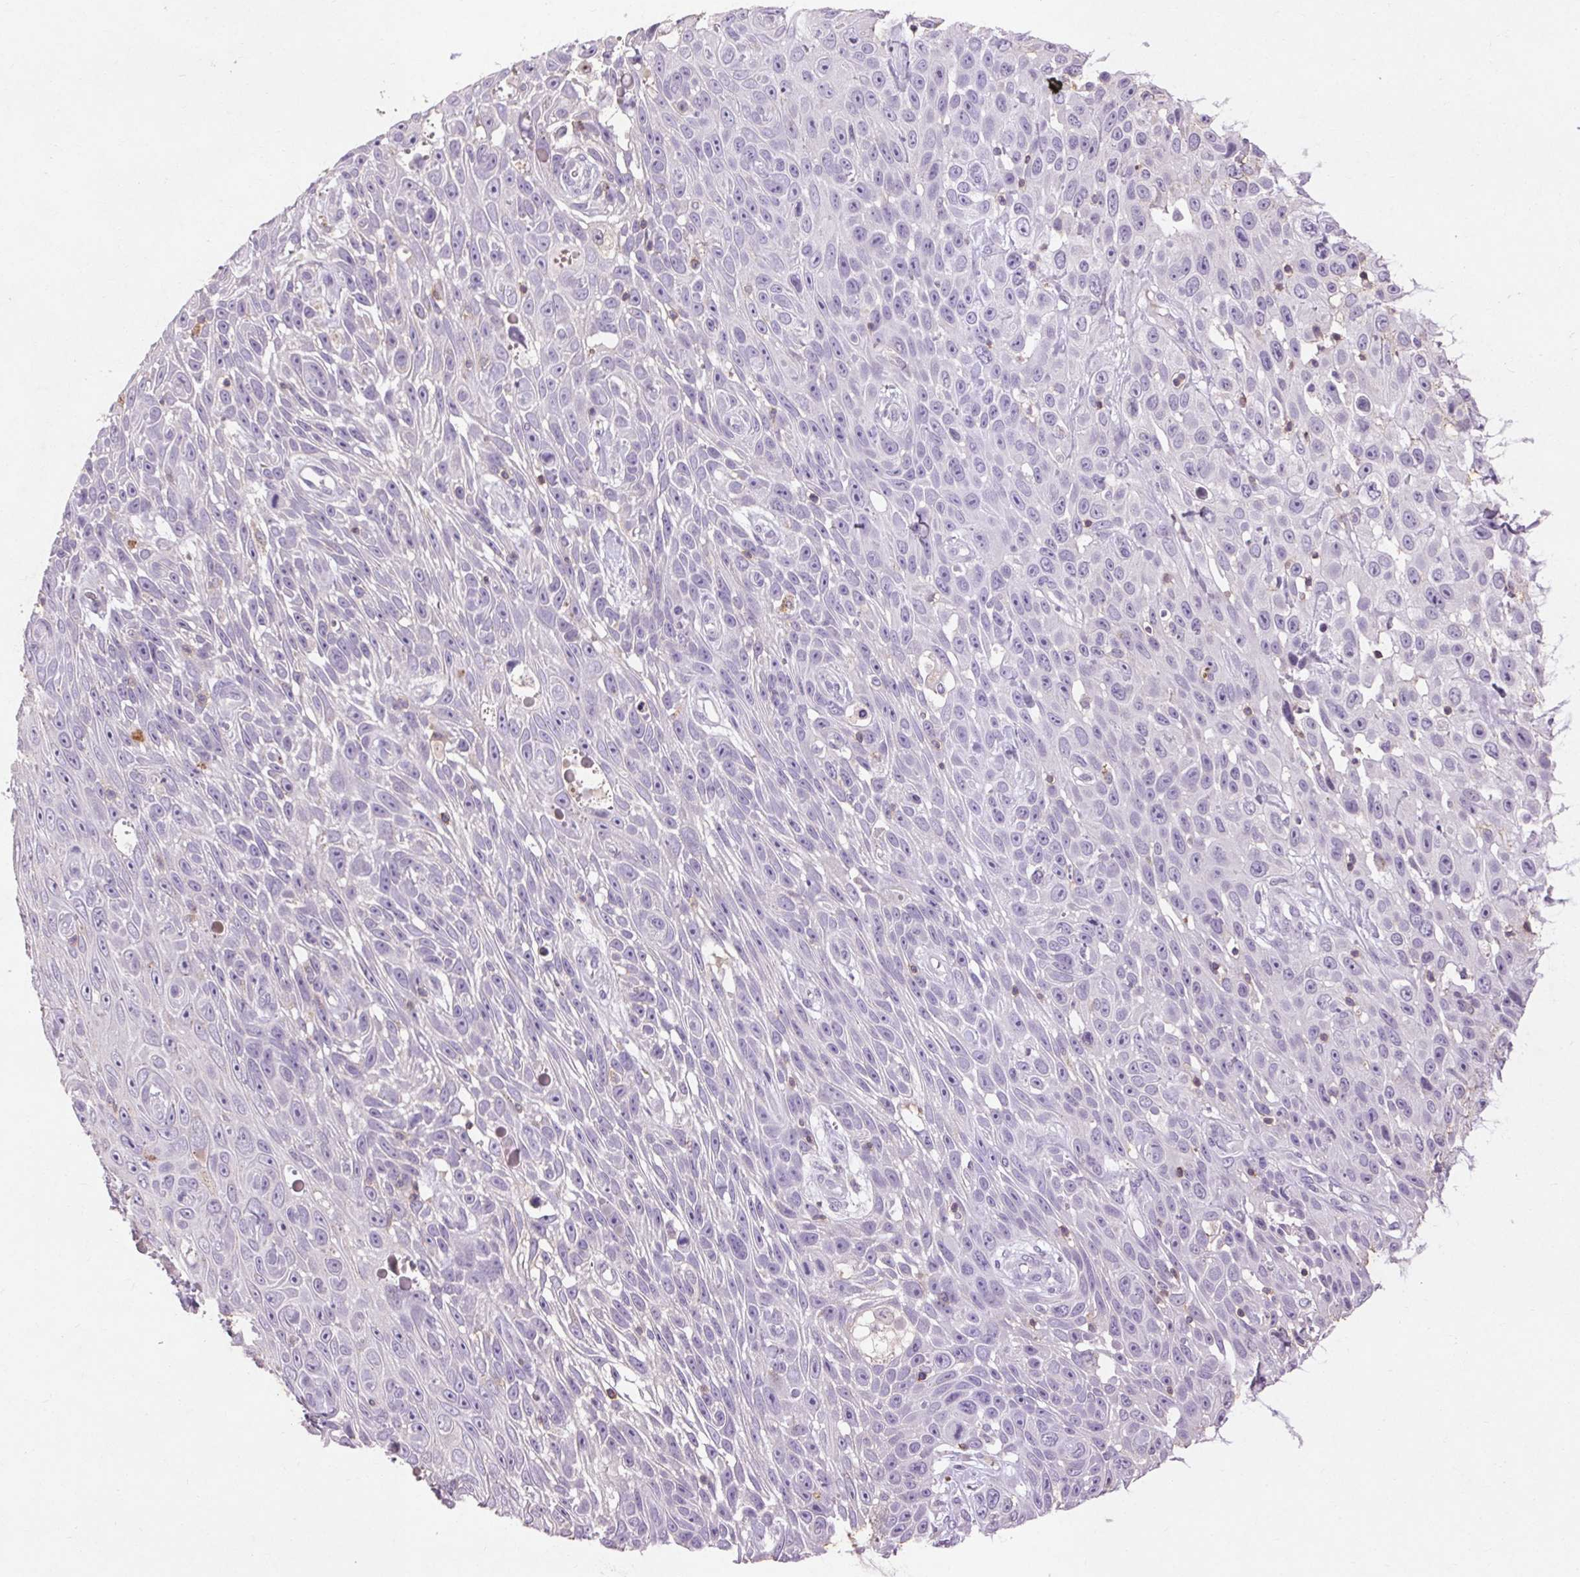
{"staining": {"intensity": "negative", "quantity": "none", "location": "none"}, "tissue": "skin cancer", "cell_type": "Tumor cells", "image_type": "cancer", "snomed": [{"axis": "morphology", "description": "Squamous cell carcinoma, NOS"}, {"axis": "topography", "description": "Skin"}], "caption": "Immunohistochemistry histopathology image of neoplastic tissue: human skin cancer stained with DAB (3,3'-diaminobenzidine) demonstrates no significant protein staining in tumor cells.", "gene": "FNDC7", "patient": {"sex": "male", "age": 82}}